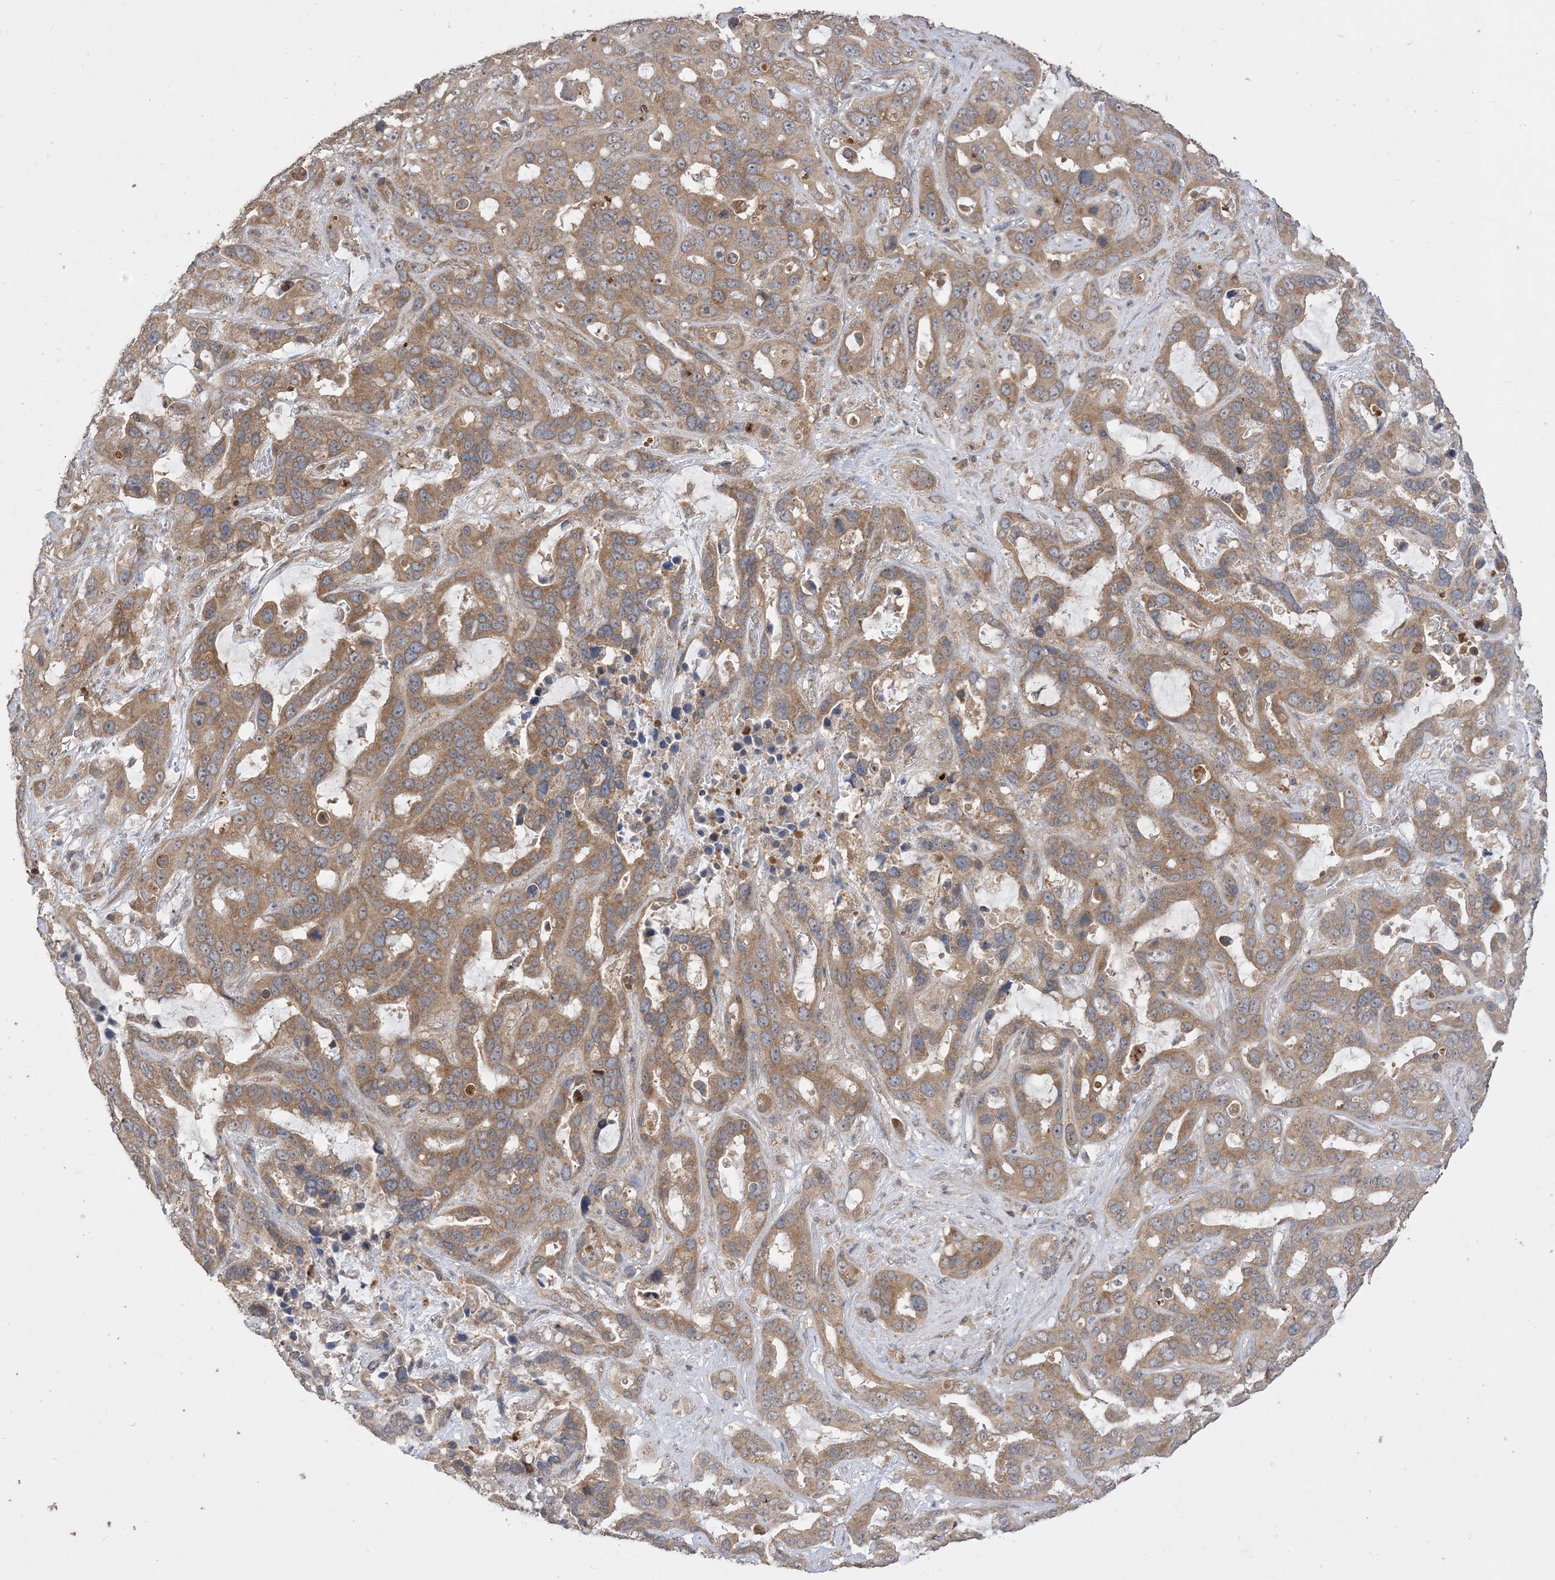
{"staining": {"intensity": "strong", "quantity": ">75%", "location": "cytoplasmic/membranous"}, "tissue": "liver cancer", "cell_type": "Tumor cells", "image_type": "cancer", "snomed": [{"axis": "morphology", "description": "Cholangiocarcinoma"}, {"axis": "topography", "description": "Liver"}], "caption": "This photomicrograph reveals liver cancer (cholangiocarcinoma) stained with immunohistochemistry to label a protein in brown. The cytoplasmic/membranous of tumor cells show strong positivity for the protein. Nuclei are counter-stained blue.", "gene": "SIRT3", "patient": {"sex": "female", "age": 65}}